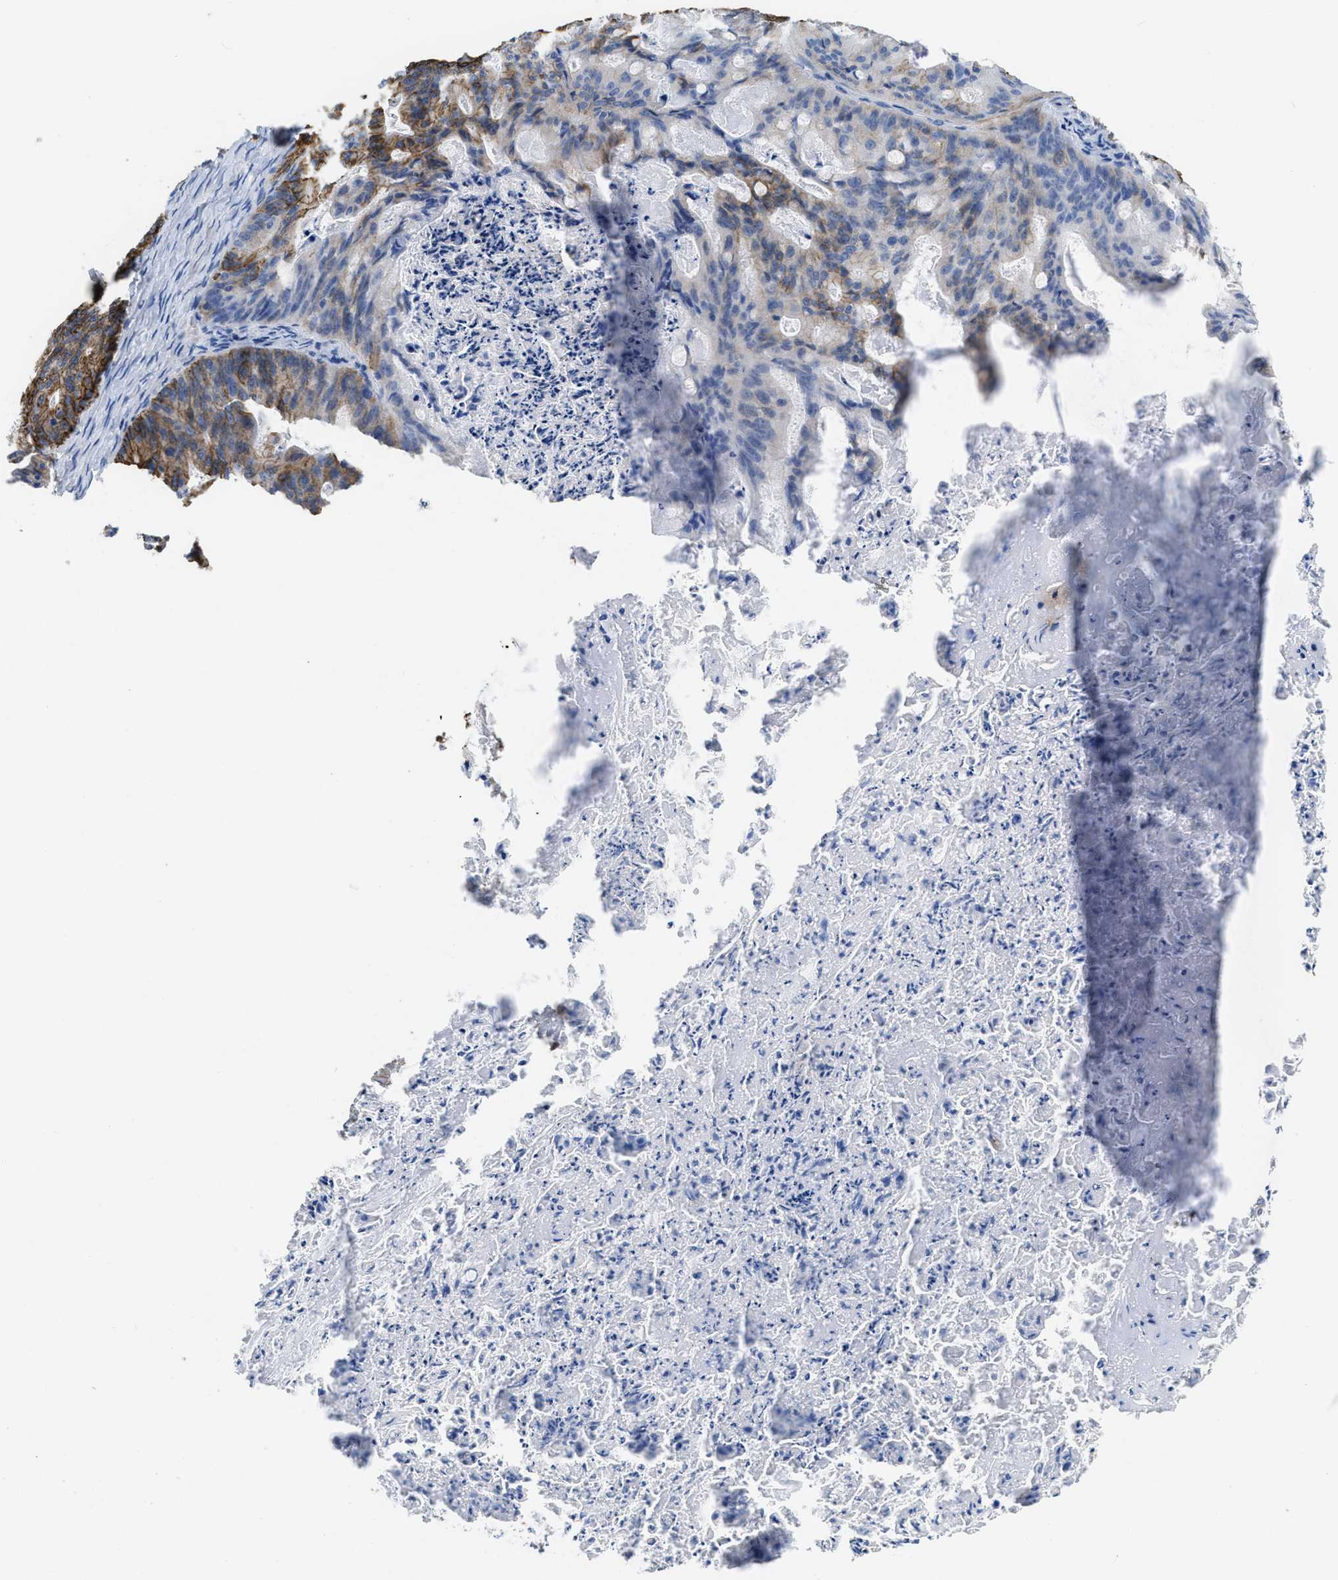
{"staining": {"intensity": "moderate", "quantity": ">75%", "location": "cytoplasmic/membranous"}, "tissue": "ovarian cancer", "cell_type": "Tumor cells", "image_type": "cancer", "snomed": [{"axis": "morphology", "description": "Cystadenocarcinoma, mucinous, NOS"}, {"axis": "topography", "description": "Ovary"}], "caption": "Human ovarian mucinous cystadenocarcinoma stained for a protein (brown) exhibits moderate cytoplasmic/membranous positive staining in about >75% of tumor cells.", "gene": "CA9", "patient": {"sex": "female", "age": 37}}